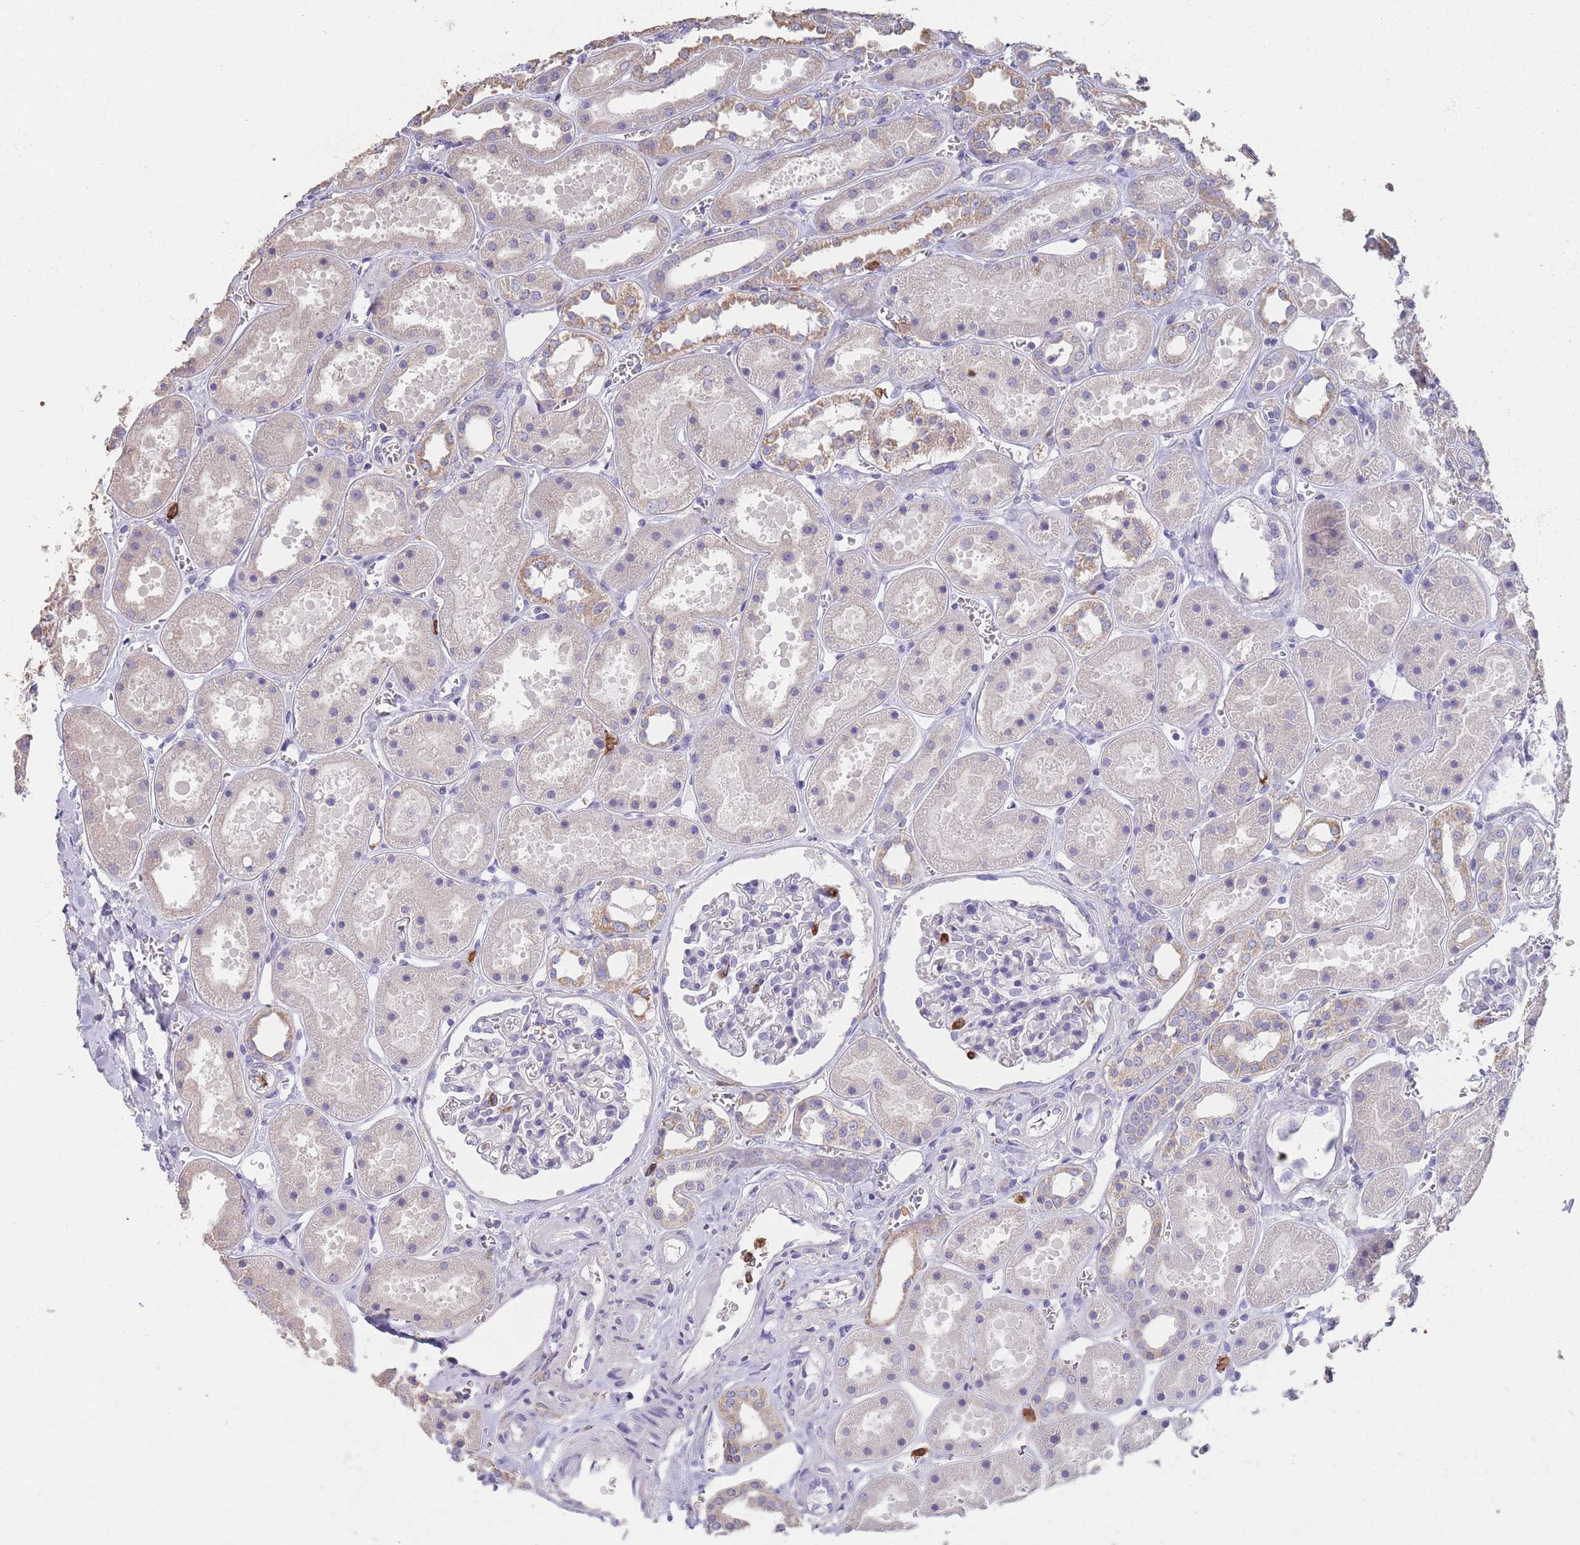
{"staining": {"intensity": "negative", "quantity": "none", "location": "none"}, "tissue": "kidney", "cell_type": "Cells in glomeruli", "image_type": "normal", "snomed": [{"axis": "morphology", "description": "Normal tissue, NOS"}, {"axis": "topography", "description": "Kidney"}], "caption": "A high-resolution histopathology image shows immunohistochemistry staining of normal kidney, which exhibits no significant staining in cells in glomeruli. Brightfield microscopy of immunohistochemistry stained with DAB (brown) and hematoxylin (blue), captured at high magnification.", "gene": "CLEC12A", "patient": {"sex": "female", "age": 41}}